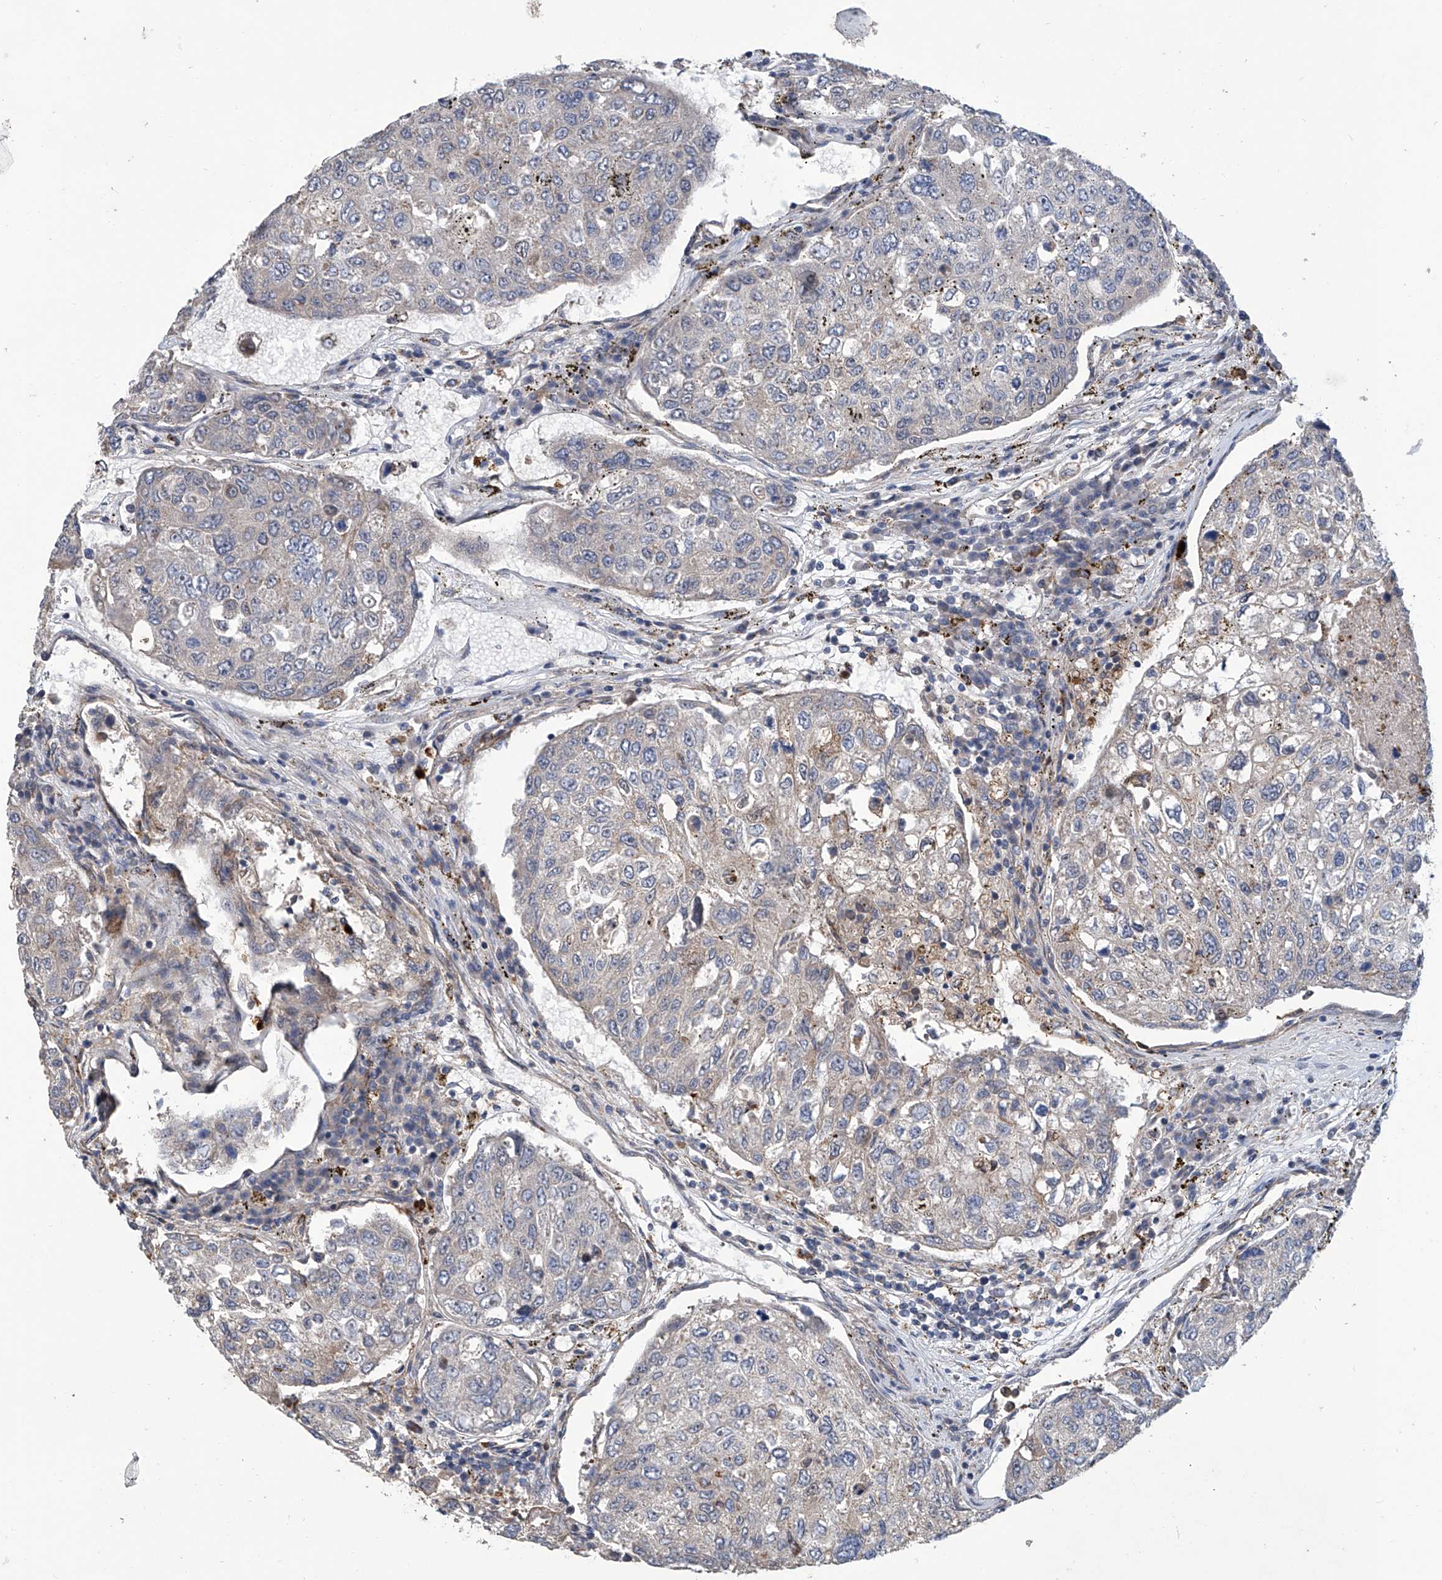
{"staining": {"intensity": "negative", "quantity": "none", "location": "none"}, "tissue": "urothelial cancer", "cell_type": "Tumor cells", "image_type": "cancer", "snomed": [{"axis": "morphology", "description": "Urothelial carcinoma, High grade"}, {"axis": "topography", "description": "Lymph node"}, {"axis": "topography", "description": "Urinary bladder"}], "caption": "Tumor cells are negative for protein expression in human urothelial cancer.", "gene": "EIF2D", "patient": {"sex": "male", "age": 51}}